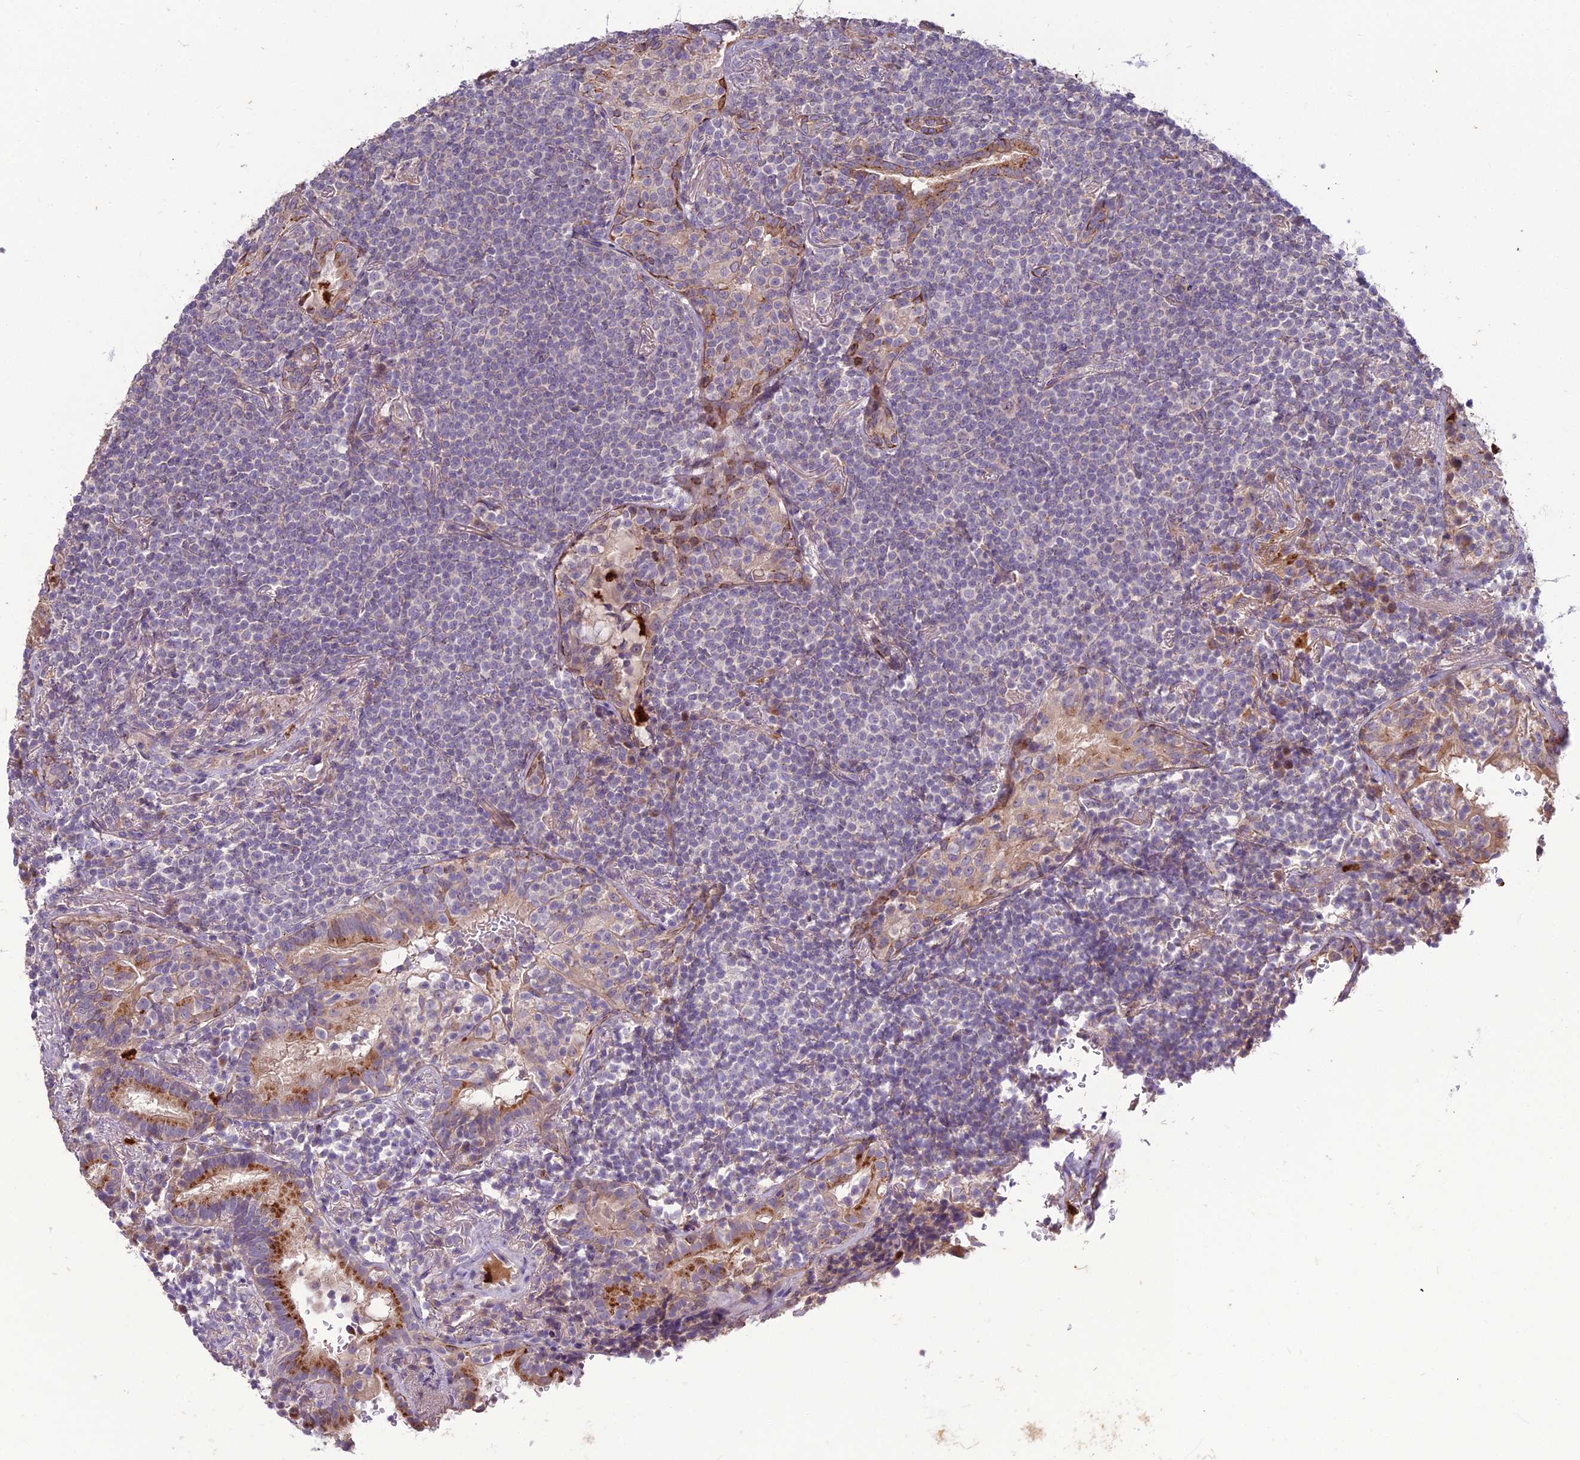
{"staining": {"intensity": "negative", "quantity": "none", "location": "none"}, "tissue": "lymphoma", "cell_type": "Tumor cells", "image_type": "cancer", "snomed": [{"axis": "morphology", "description": "Malignant lymphoma, non-Hodgkin's type, Low grade"}, {"axis": "topography", "description": "Lung"}], "caption": "The micrograph demonstrates no significant staining in tumor cells of lymphoma.", "gene": "EID2", "patient": {"sex": "female", "age": 71}}